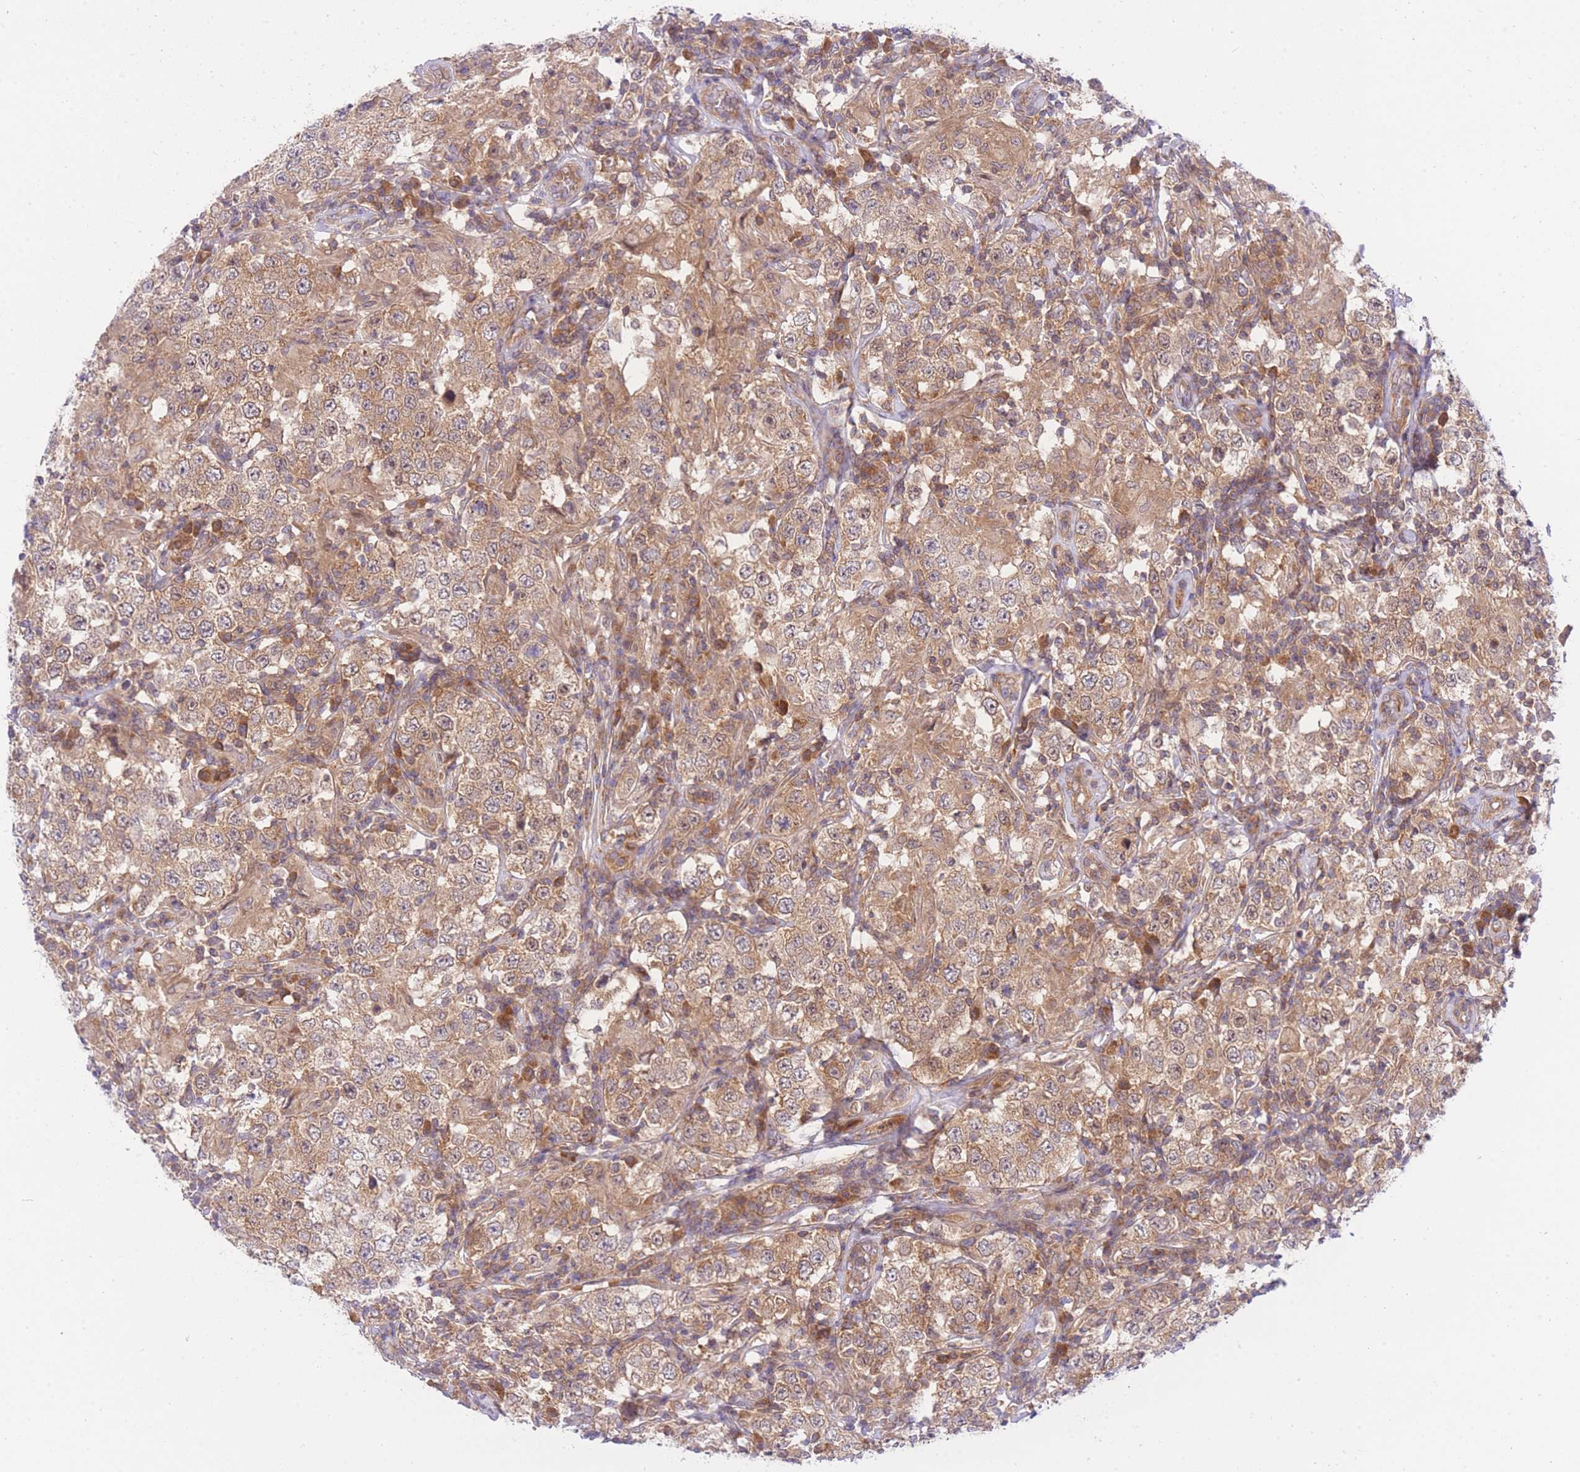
{"staining": {"intensity": "moderate", "quantity": ">75%", "location": "cytoplasmic/membranous"}, "tissue": "testis cancer", "cell_type": "Tumor cells", "image_type": "cancer", "snomed": [{"axis": "morphology", "description": "Seminoma, NOS"}, {"axis": "morphology", "description": "Carcinoma, Embryonal, NOS"}, {"axis": "topography", "description": "Testis"}], "caption": "Immunohistochemical staining of seminoma (testis) demonstrates medium levels of moderate cytoplasmic/membranous protein expression in approximately >75% of tumor cells.", "gene": "EIF2B2", "patient": {"sex": "male", "age": 41}}